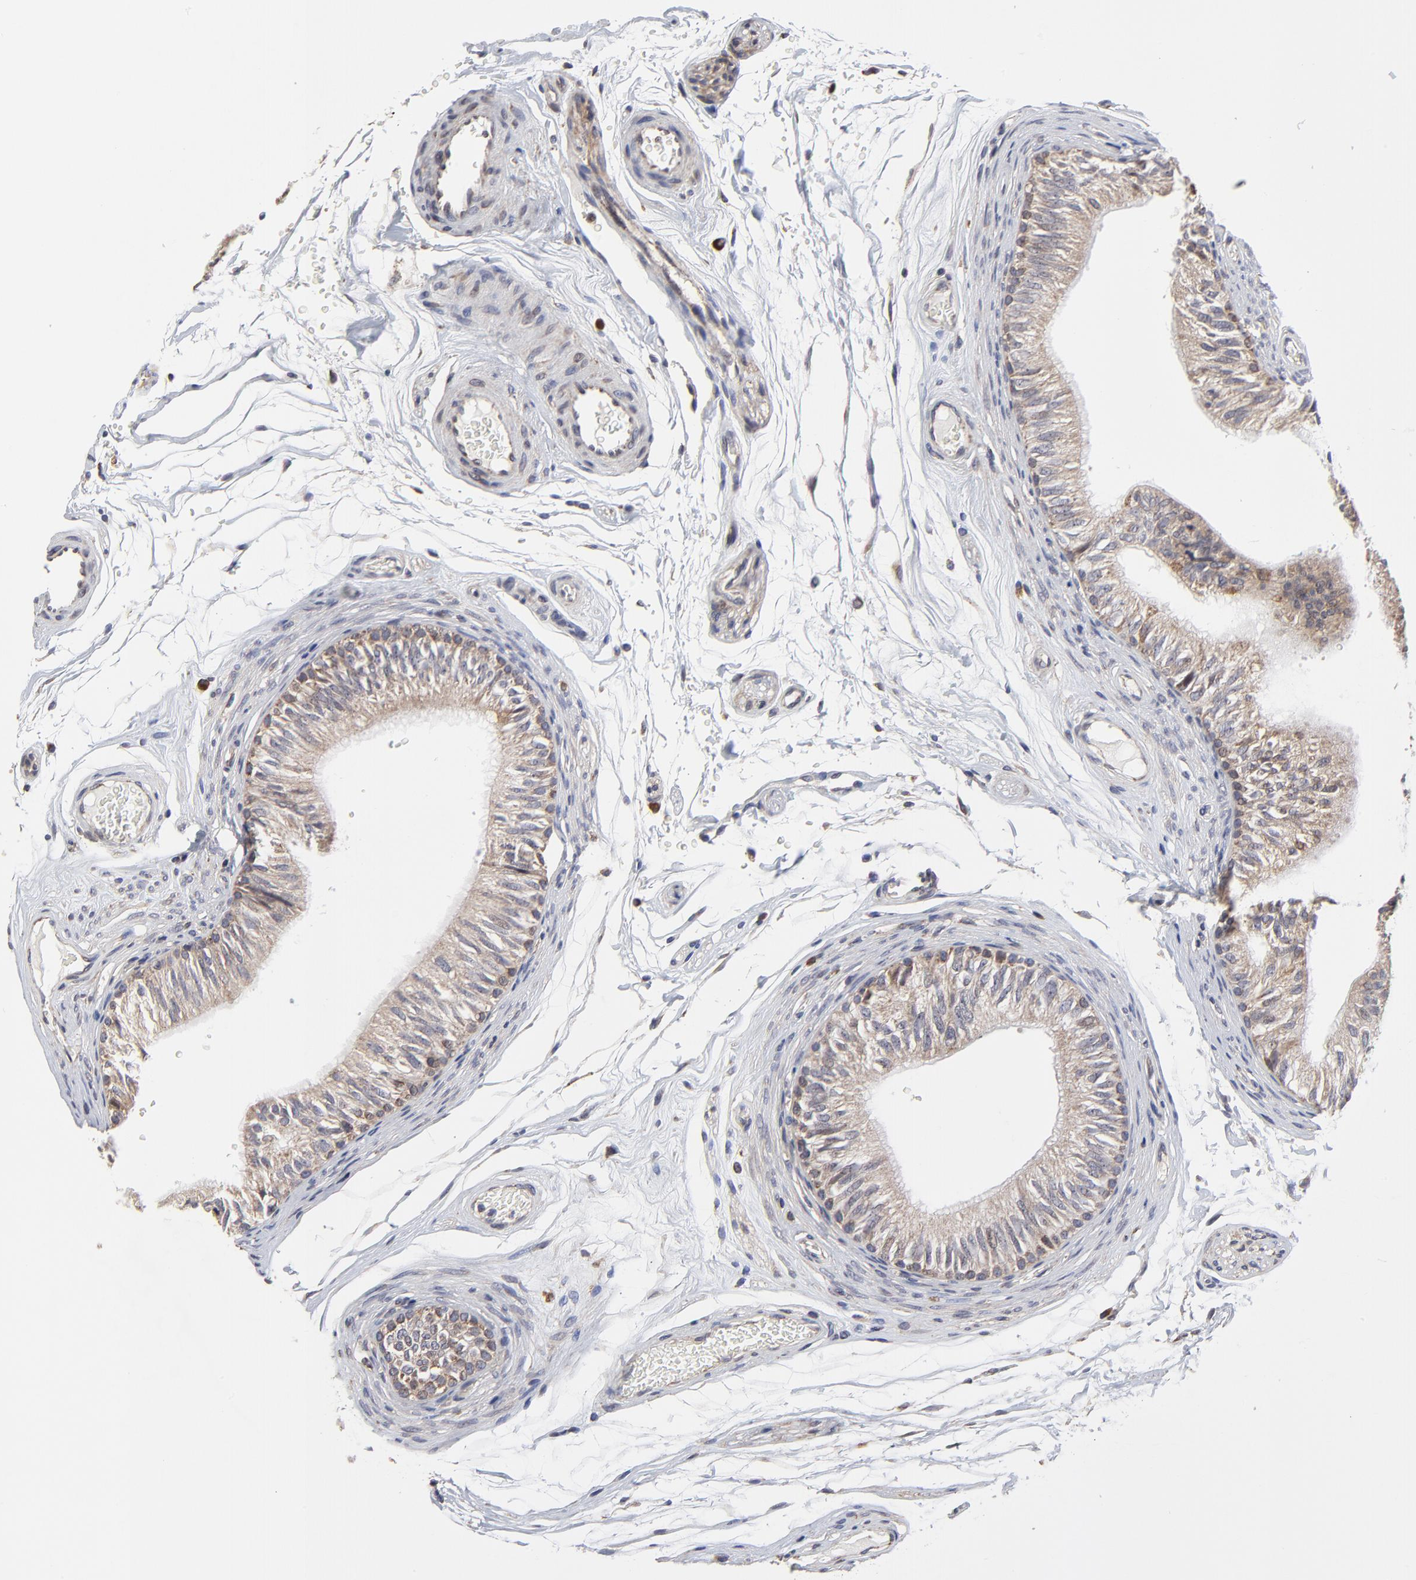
{"staining": {"intensity": "weak", "quantity": ">75%", "location": "cytoplasmic/membranous"}, "tissue": "epididymis", "cell_type": "Glandular cells", "image_type": "normal", "snomed": [{"axis": "morphology", "description": "Normal tissue, NOS"}, {"axis": "topography", "description": "Testis"}, {"axis": "topography", "description": "Epididymis"}], "caption": "IHC of unremarkable epididymis displays low levels of weak cytoplasmic/membranous expression in about >75% of glandular cells. (DAB (3,3'-diaminobenzidine) IHC with brightfield microscopy, high magnification).", "gene": "ZNF550", "patient": {"sex": "male", "age": 36}}